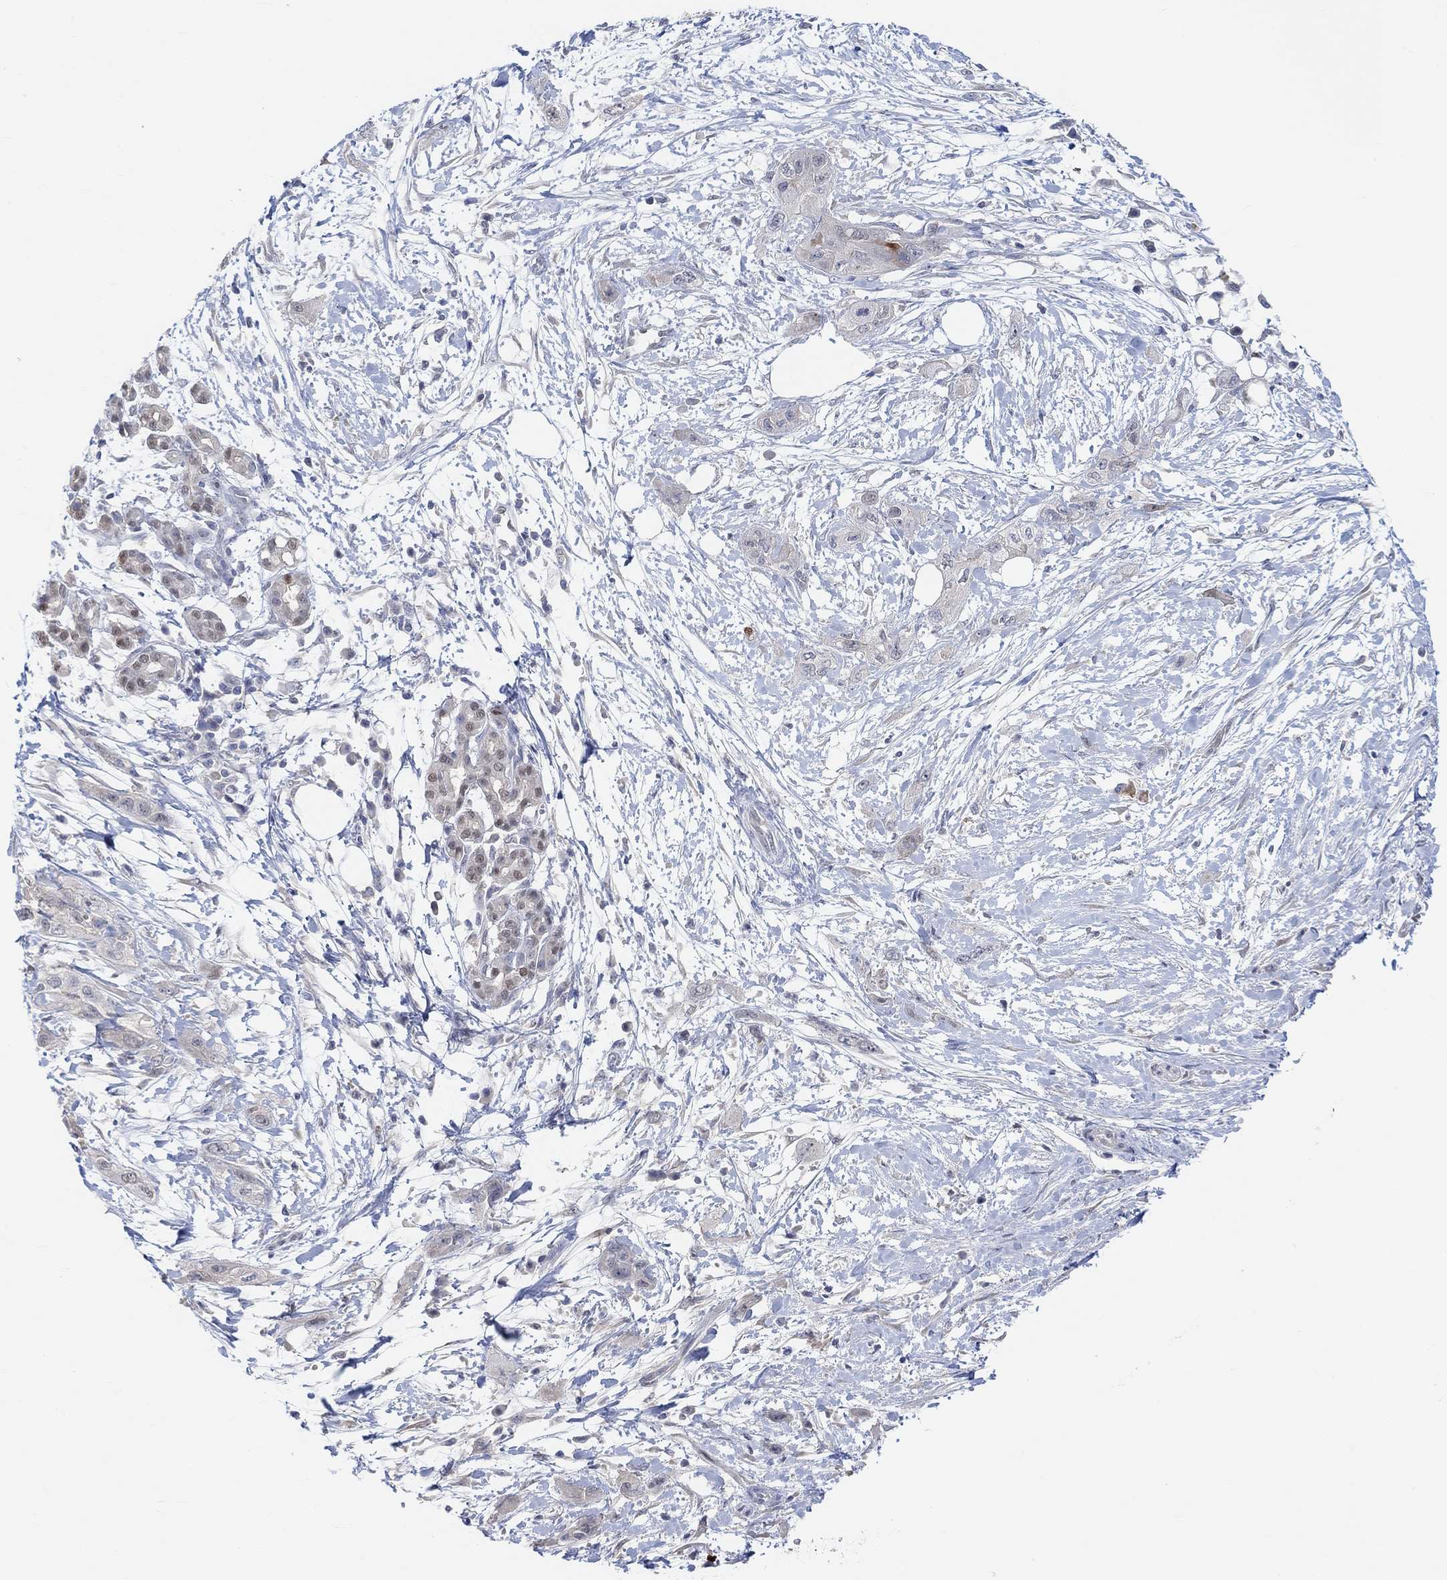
{"staining": {"intensity": "negative", "quantity": "none", "location": "none"}, "tissue": "pancreatic cancer", "cell_type": "Tumor cells", "image_type": "cancer", "snomed": [{"axis": "morphology", "description": "Adenocarcinoma, NOS"}, {"axis": "topography", "description": "Pancreas"}], "caption": "High power microscopy micrograph of an immunohistochemistry photomicrograph of adenocarcinoma (pancreatic), revealing no significant positivity in tumor cells. (DAB immunohistochemistry (IHC) visualized using brightfield microscopy, high magnification).", "gene": "MUC1", "patient": {"sex": "male", "age": 72}}